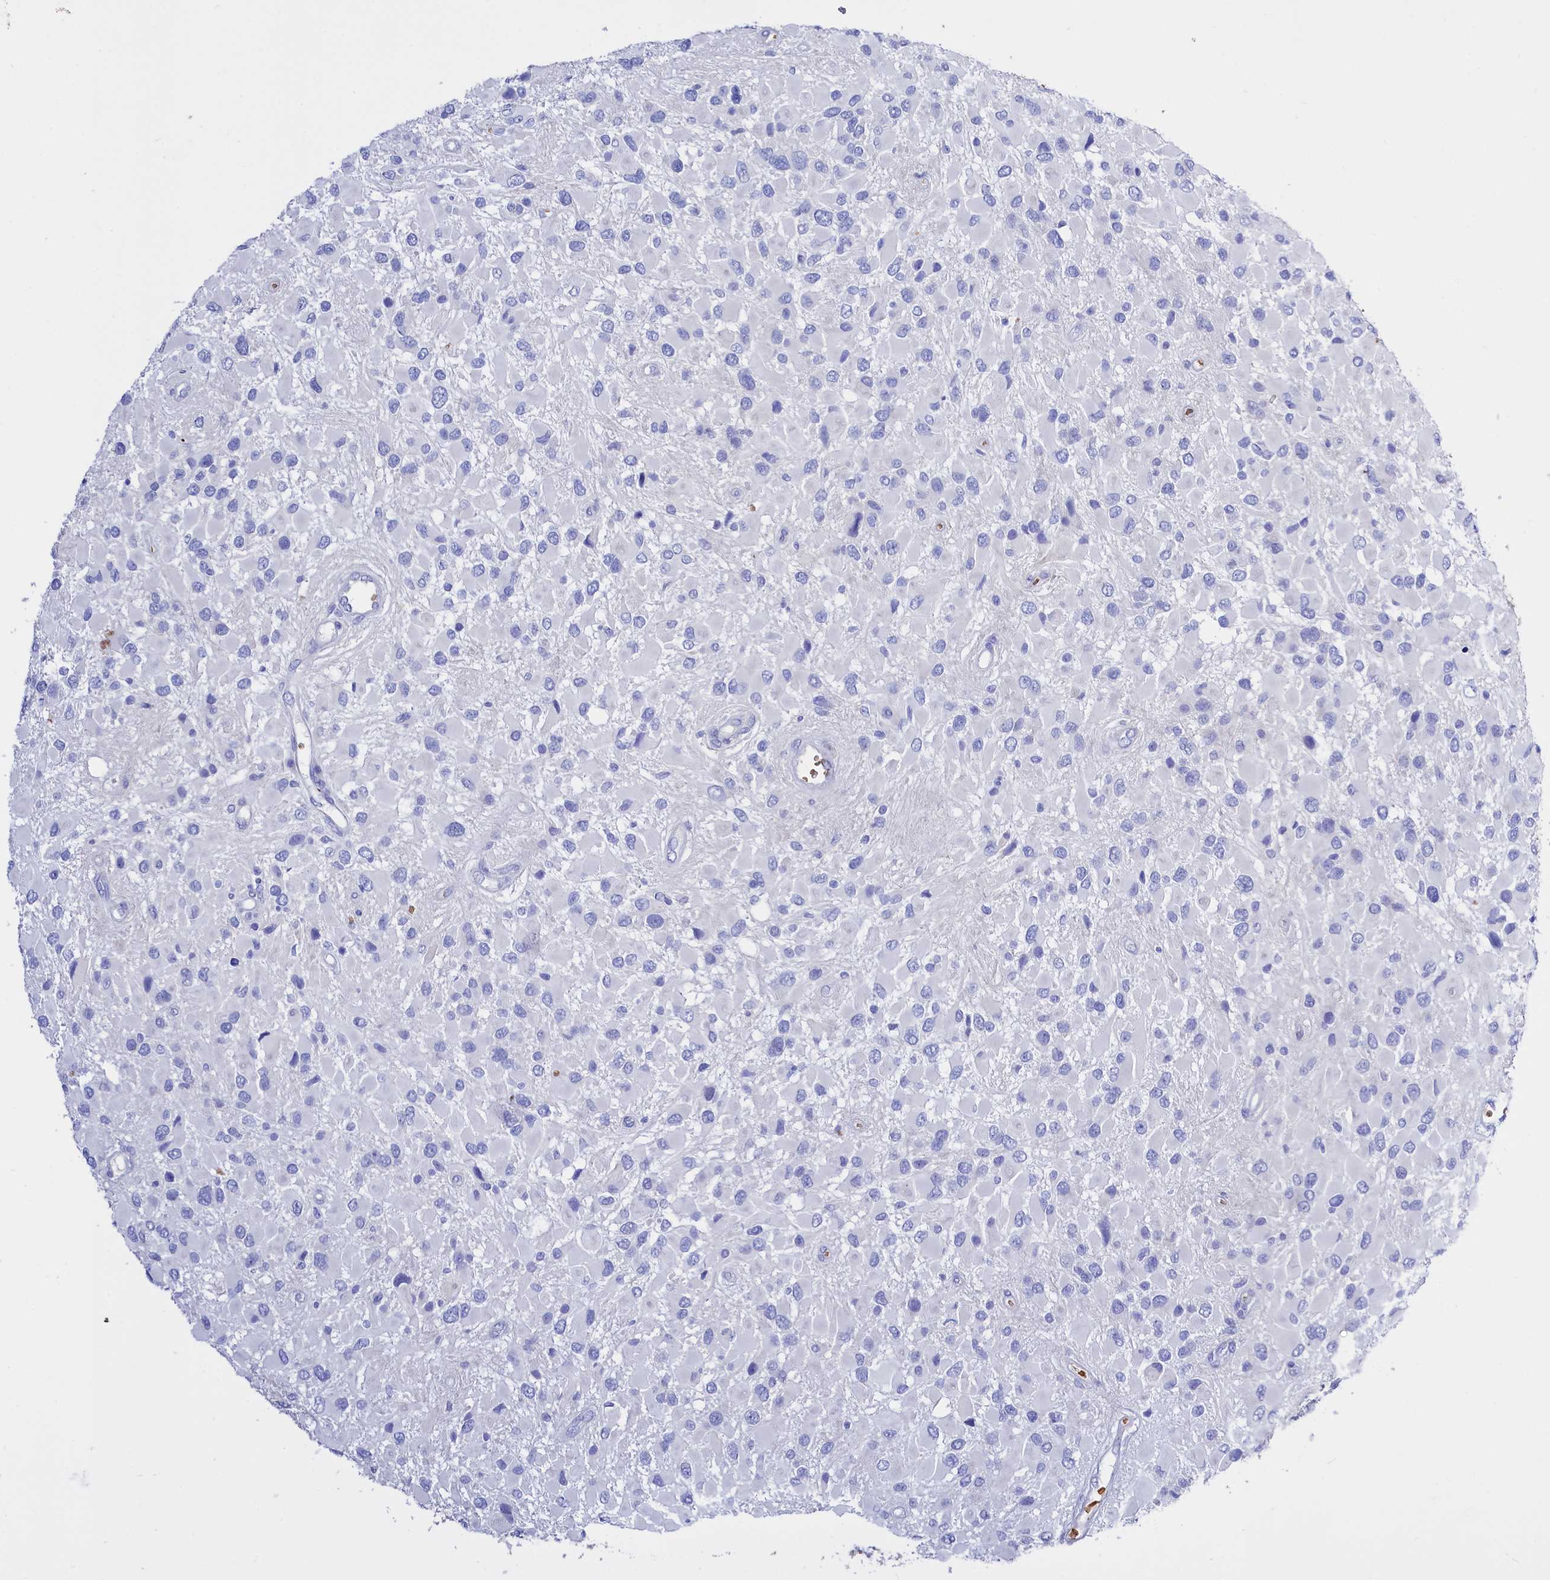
{"staining": {"intensity": "negative", "quantity": "none", "location": "none"}, "tissue": "glioma", "cell_type": "Tumor cells", "image_type": "cancer", "snomed": [{"axis": "morphology", "description": "Glioma, malignant, High grade"}, {"axis": "topography", "description": "Brain"}], "caption": "This is an IHC photomicrograph of glioma. There is no positivity in tumor cells.", "gene": "RPUSD3", "patient": {"sex": "male", "age": 53}}